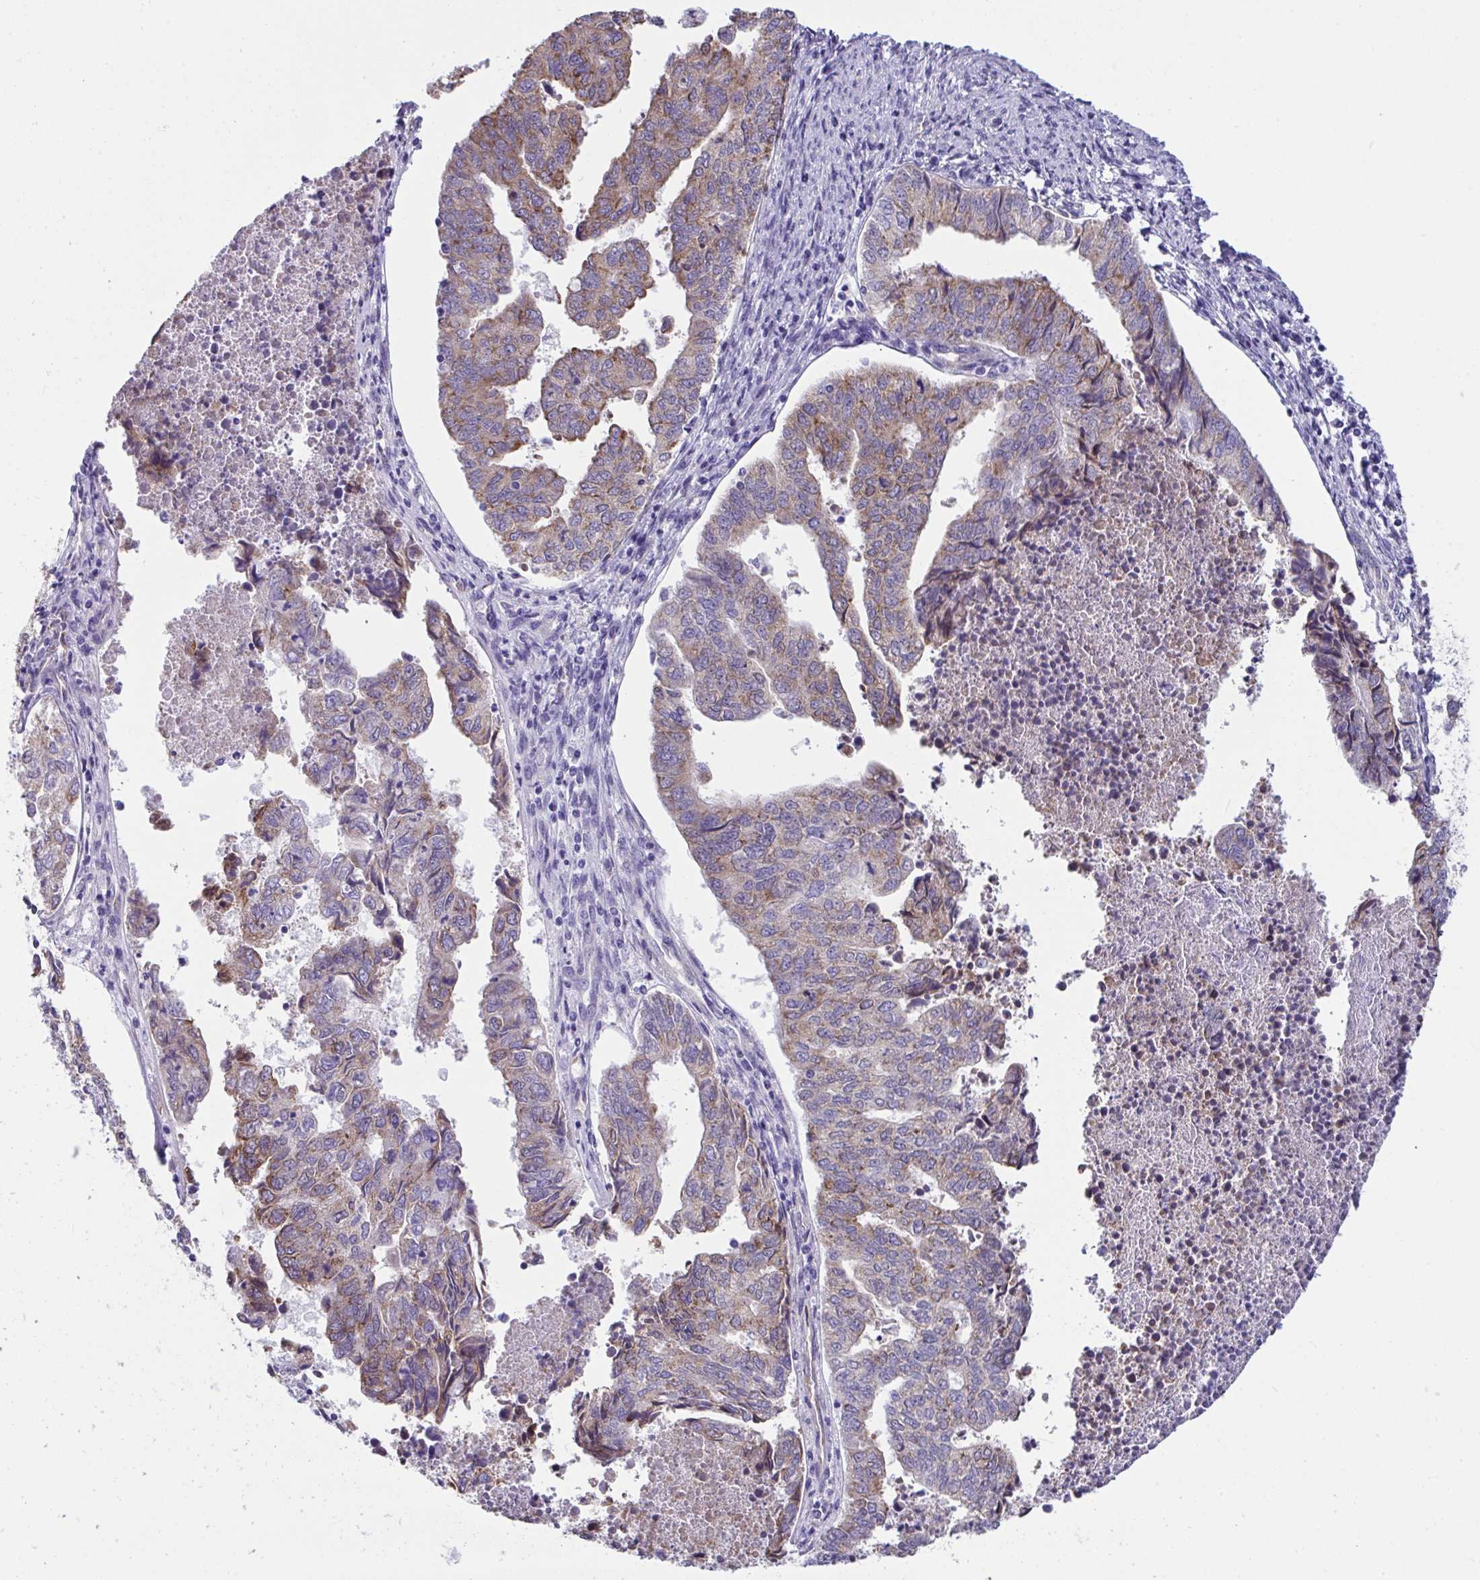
{"staining": {"intensity": "weak", "quantity": "25%-75%", "location": "cytoplasmic/membranous"}, "tissue": "endometrial cancer", "cell_type": "Tumor cells", "image_type": "cancer", "snomed": [{"axis": "morphology", "description": "Adenocarcinoma, NOS"}, {"axis": "topography", "description": "Endometrium"}], "caption": "Tumor cells show low levels of weak cytoplasmic/membranous positivity in approximately 25%-75% of cells in human endometrial adenocarcinoma. (DAB IHC with brightfield microscopy, high magnification).", "gene": "ASPH", "patient": {"sex": "female", "age": 73}}